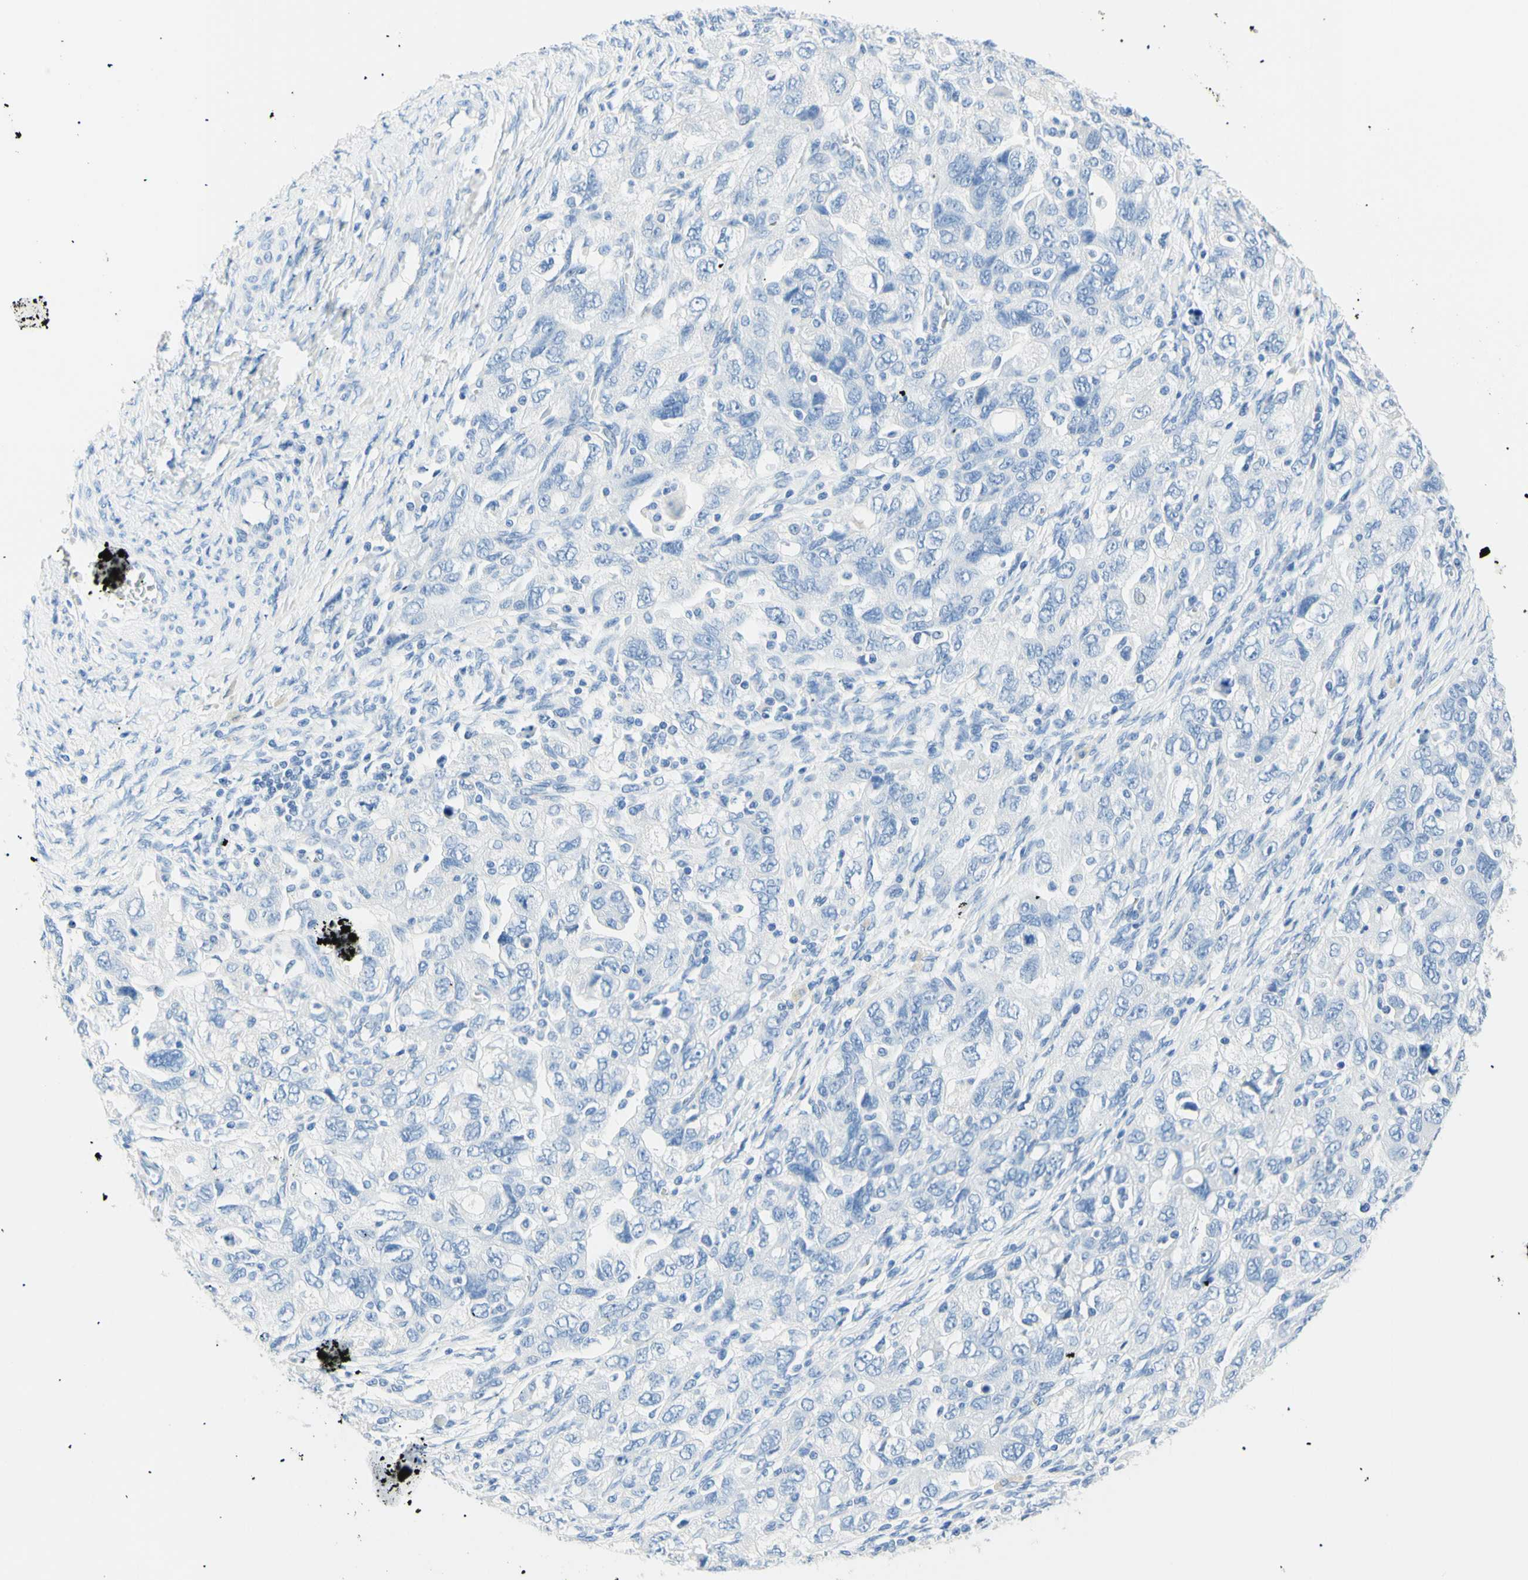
{"staining": {"intensity": "negative", "quantity": "none", "location": "none"}, "tissue": "ovarian cancer", "cell_type": "Tumor cells", "image_type": "cancer", "snomed": [{"axis": "morphology", "description": "Carcinoma, NOS"}, {"axis": "morphology", "description": "Cystadenocarcinoma, serous, NOS"}, {"axis": "topography", "description": "Ovary"}], "caption": "Tumor cells show no significant protein expression in serous cystadenocarcinoma (ovarian).", "gene": "HPCA", "patient": {"sex": "female", "age": 69}}